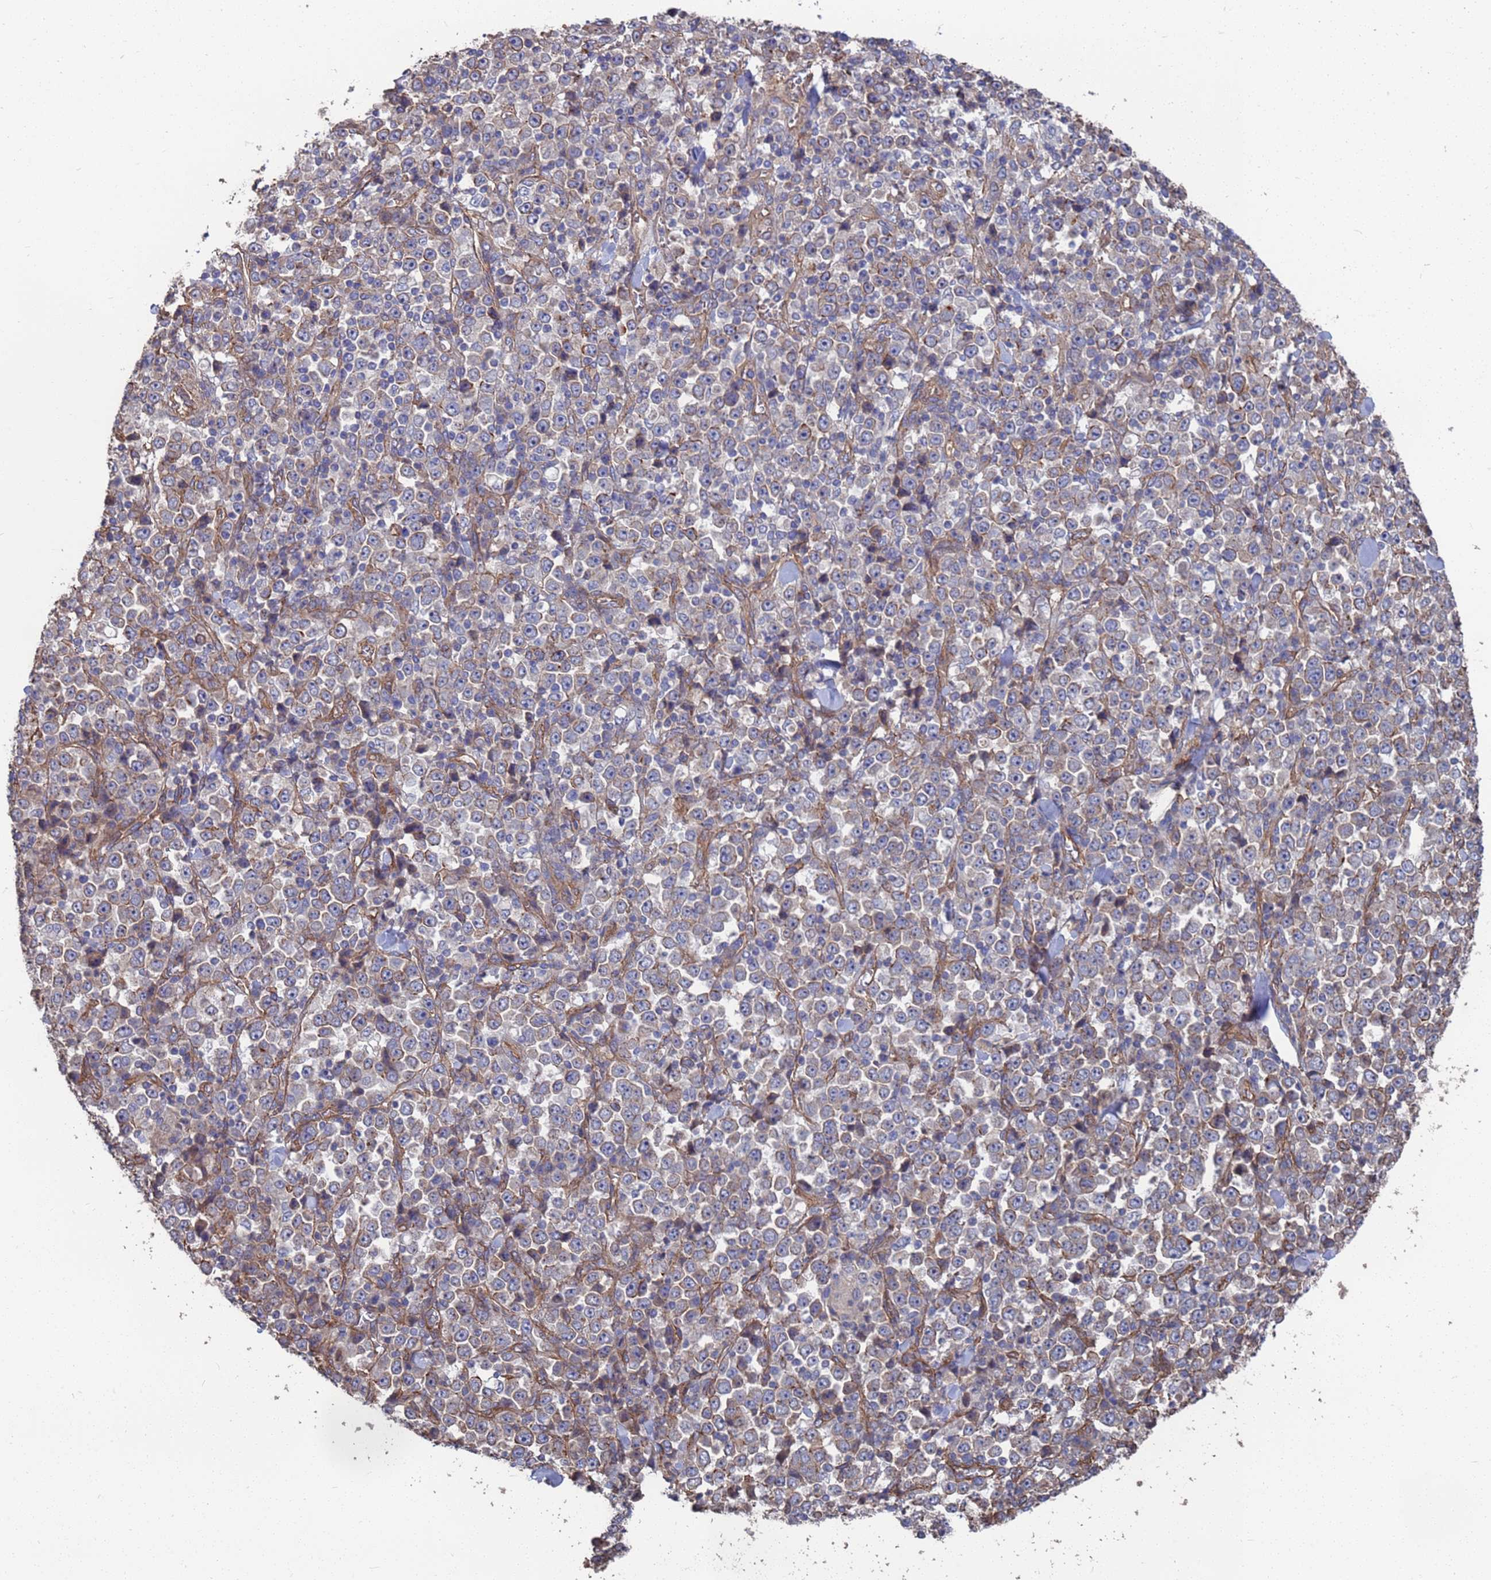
{"staining": {"intensity": "negative", "quantity": "none", "location": "none"}, "tissue": "stomach cancer", "cell_type": "Tumor cells", "image_type": "cancer", "snomed": [{"axis": "morphology", "description": "Normal tissue, NOS"}, {"axis": "morphology", "description": "Adenocarcinoma, NOS"}, {"axis": "topography", "description": "Stomach, upper"}, {"axis": "topography", "description": "Stomach"}], "caption": "Tumor cells show no significant protein staining in stomach cancer. (Immunohistochemistry (ihc), brightfield microscopy, high magnification).", "gene": "NDUFAF6", "patient": {"sex": "male", "age": 59}}